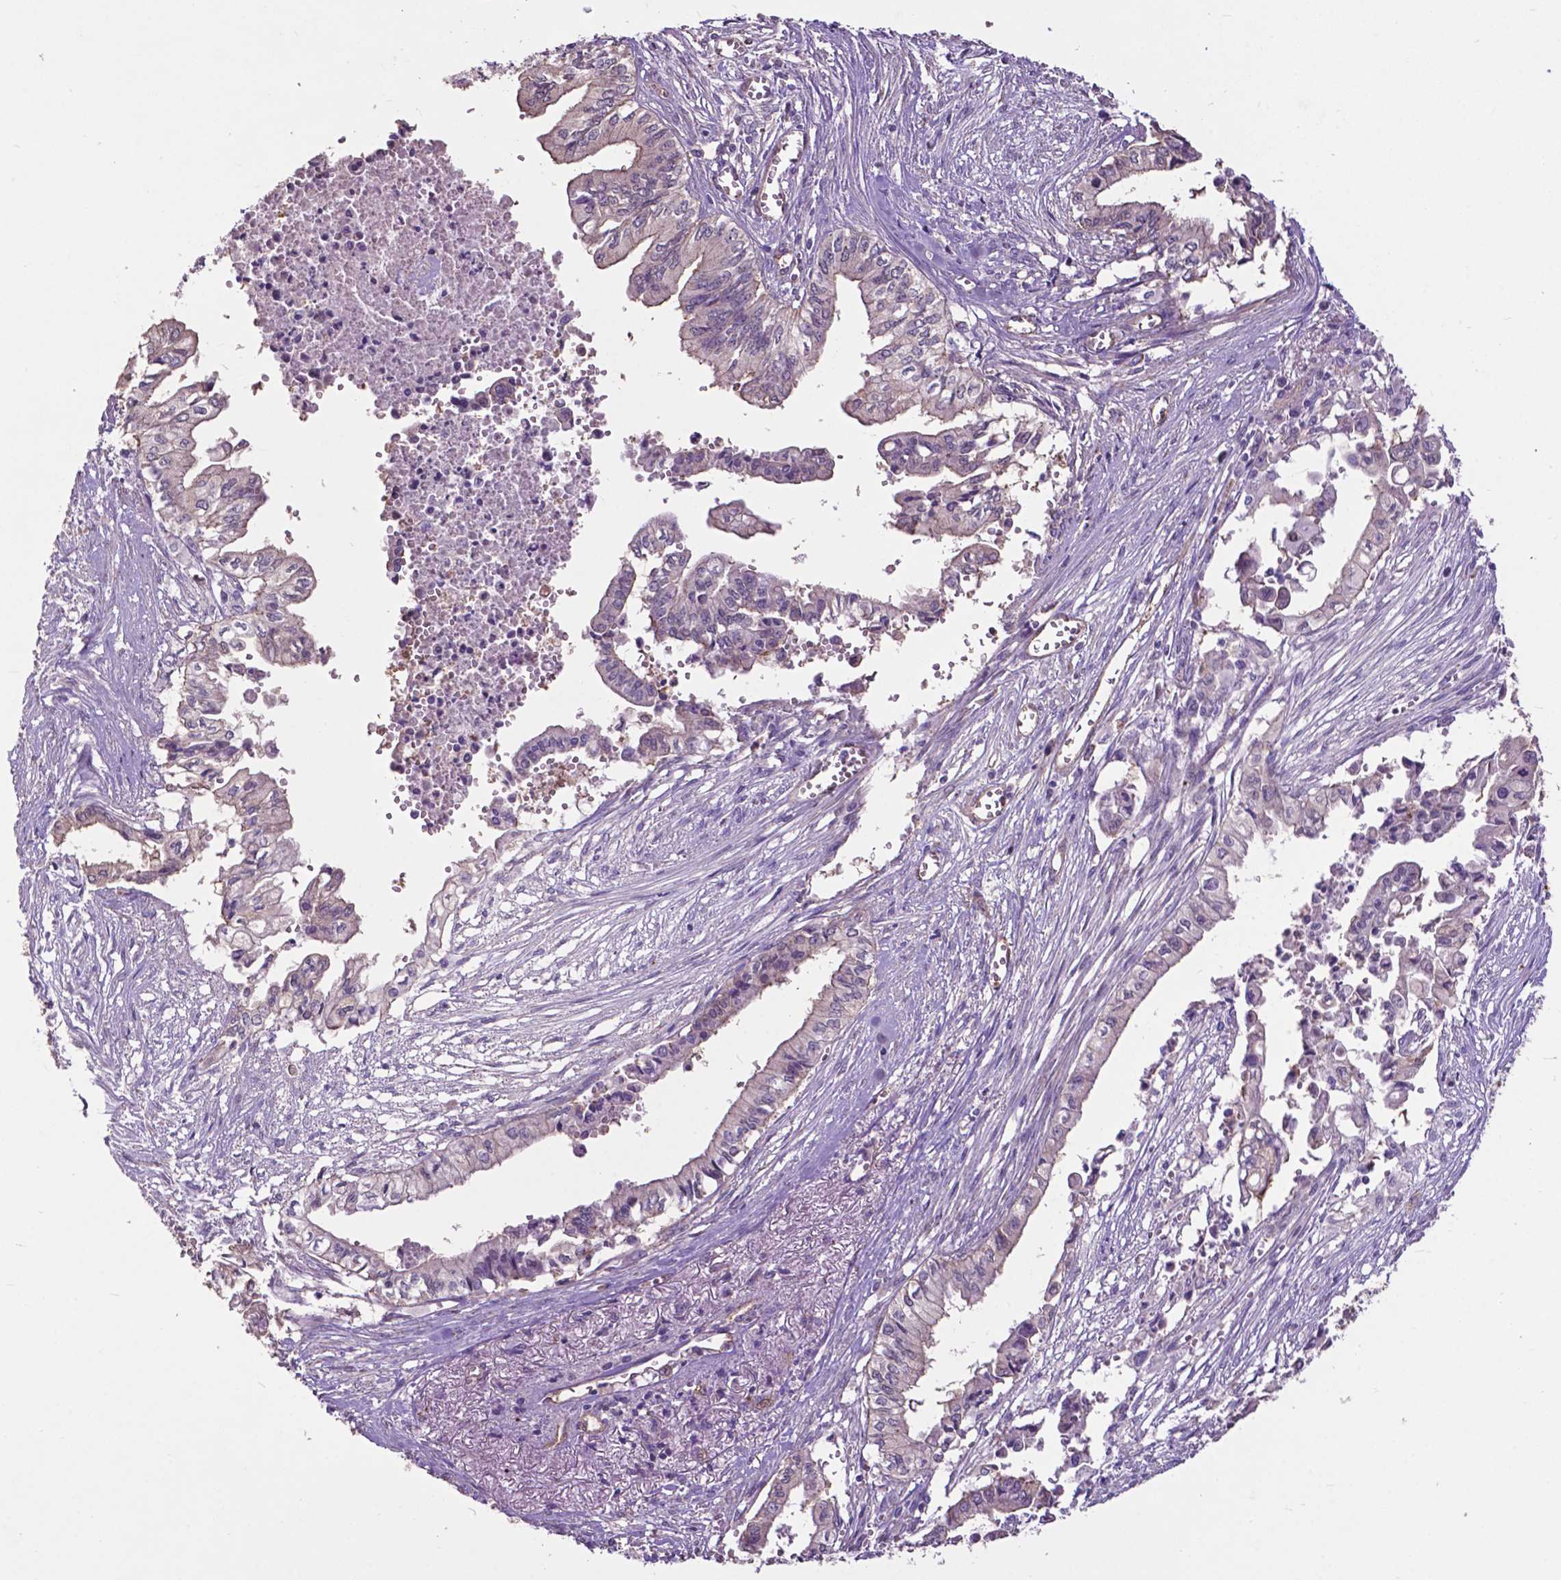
{"staining": {"intensity": "weak", "quantity": "<25%", "location": "cytoplasmic/membranous"}, "tissue": "pancreatic cancer", "cell_type": "Tumor cells", "image_type": "cancer", "snomed": [{"axis": "morphology", "description": "Adenocarcinoma, NOS"}, {"axis": "topography", "description": "Pancreas"}], "caption": "This is a photomicrograph of immunohistochemistry (IHC) staining of pancreatic cancer (adenocarcinoma), which shows no positivity in tumor cells.", "gene": "PDLIM1", "patient": {"sex": "female", "age": 61}}